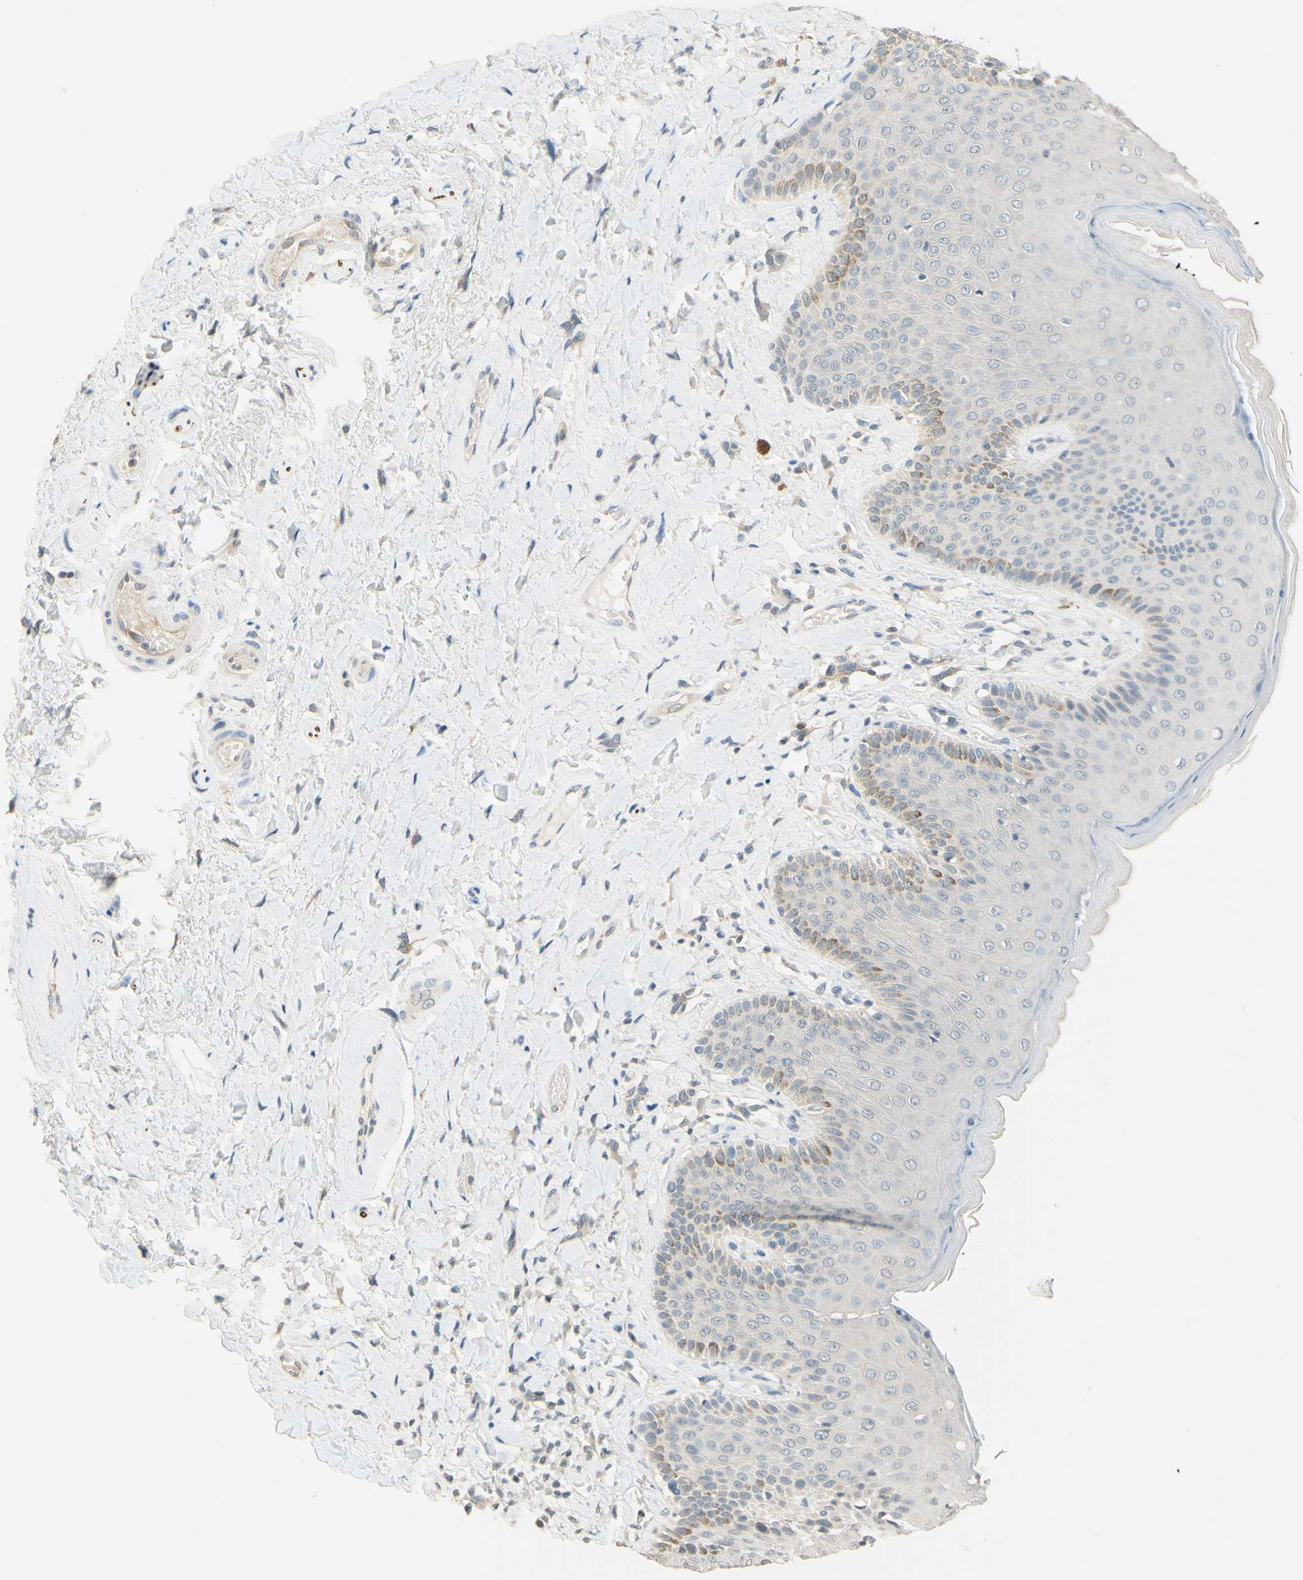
{"staining": {"intensity": "weak", "quantity": "<25%", "location": "cytoplasmic/membranous"}, "tissue": "skin", "cell_type": "Epidermal cells", "image_type": "normal", "snomed": [{"axis": "morphology", "description": "Normal tissue, NOS"}, {"axis": "topography", "description": "Anal"}], "caption": "Immunohistochemistry (IHC) micrograph of unremarkable skin: human skin stained with DAB (3,3'-diaminobenzidine) shows no significant protein expression in epidermal cells.", "gene": "MAG", "patient": {"sex": "male", "age": 69}}